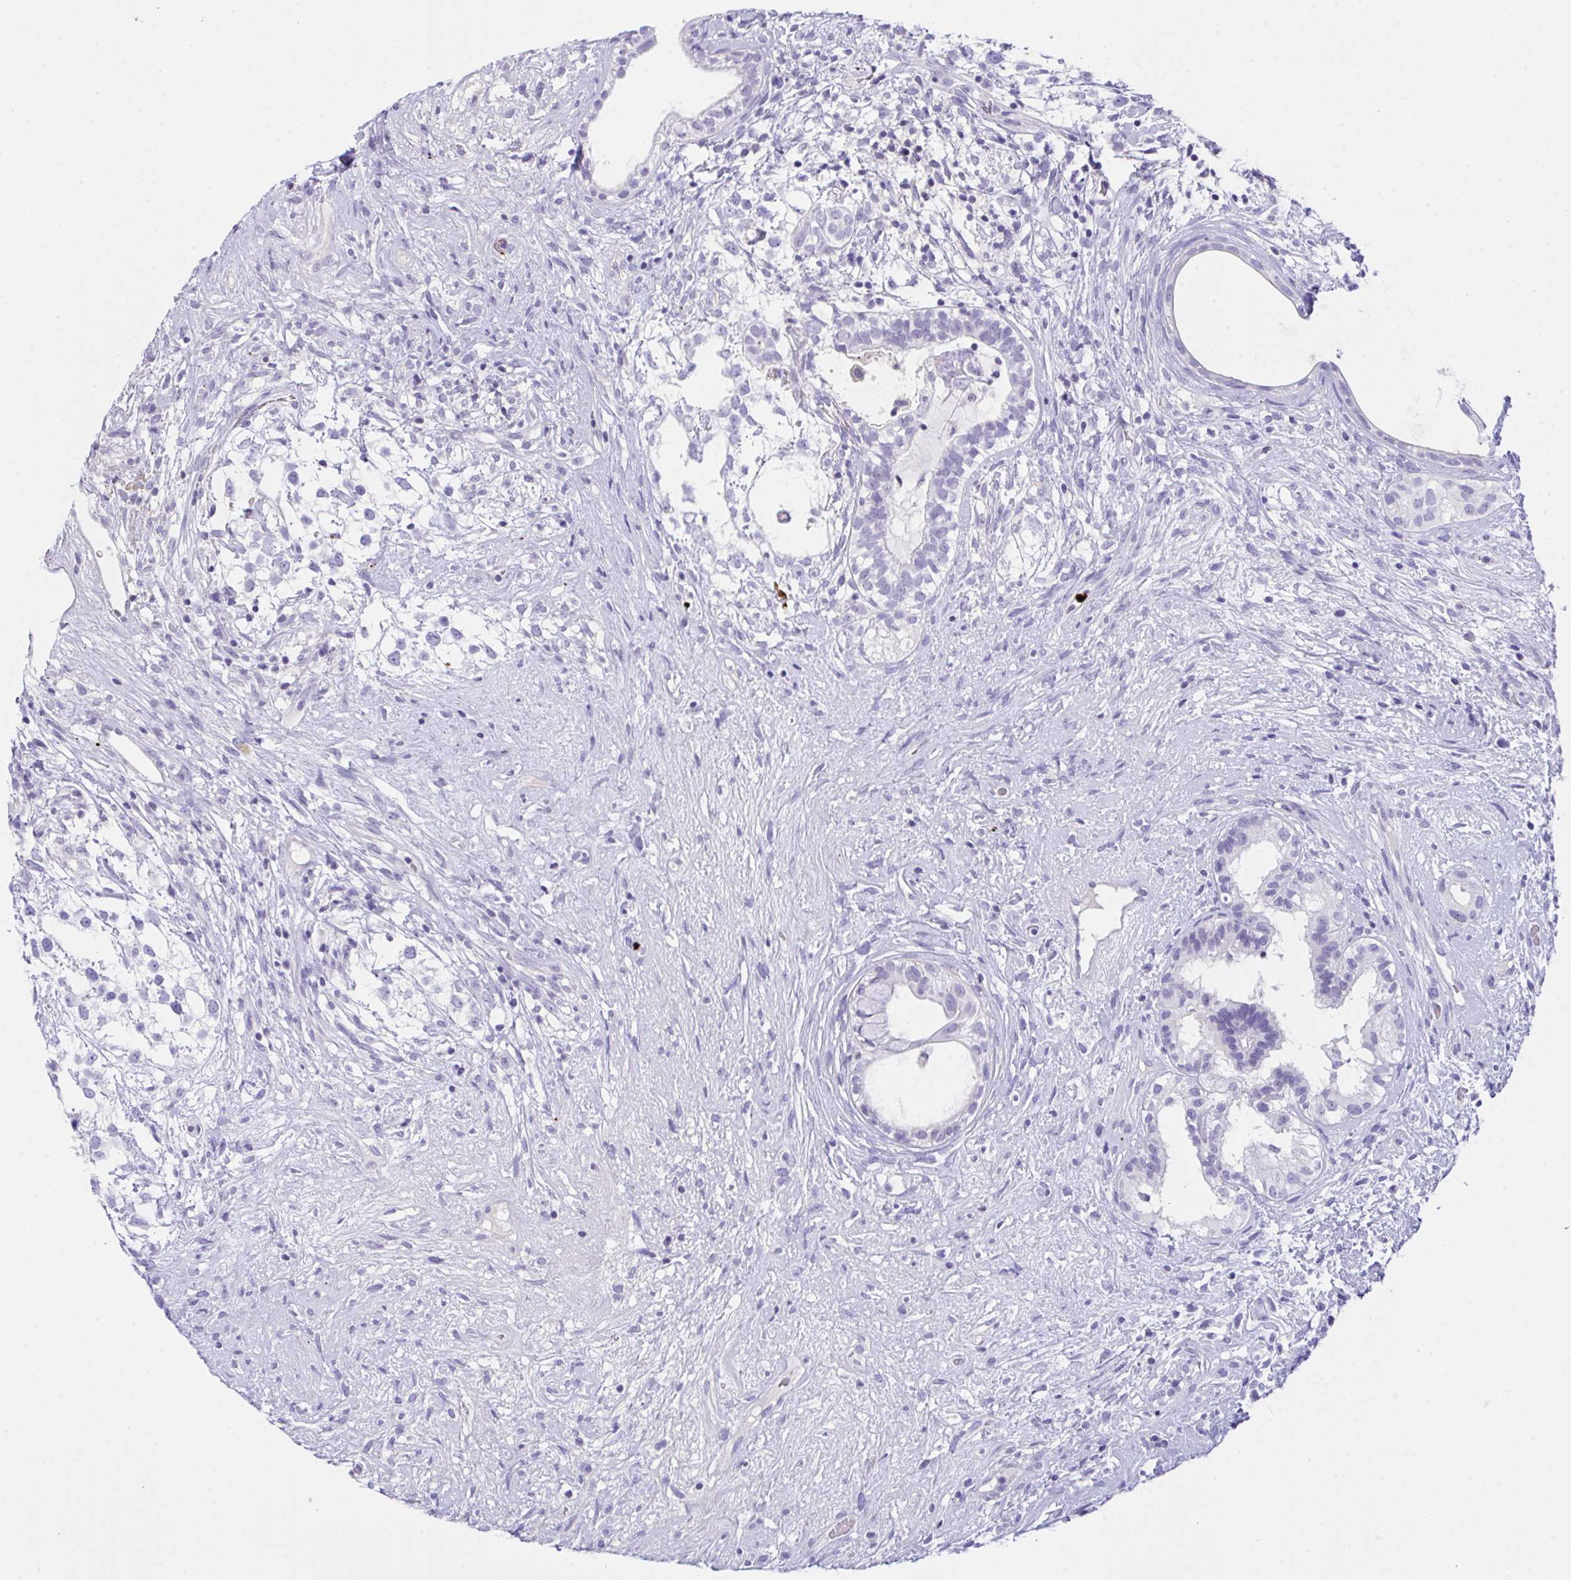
{"staining": {"intensity": "negative", "quantity": "none", "location": "none"}, "tissue": "testis cancer", "cell_type": "Tumor cells", "image_type": "cancer", "snomed": [{"axis": "morphology", "description": "Seminoma, NOS"}, {"axis": "morphology", "description": "Carcinoma, Embryonal, NOS"}, {"axis": "topography", "description": "Testis"}], "caption": "An IHC micrograph of testis cancer is shown. There is no staining in tumor cells of testis cancer.", "gene": "KMT2E", "patient": {"sex": "male", "age": 41}}